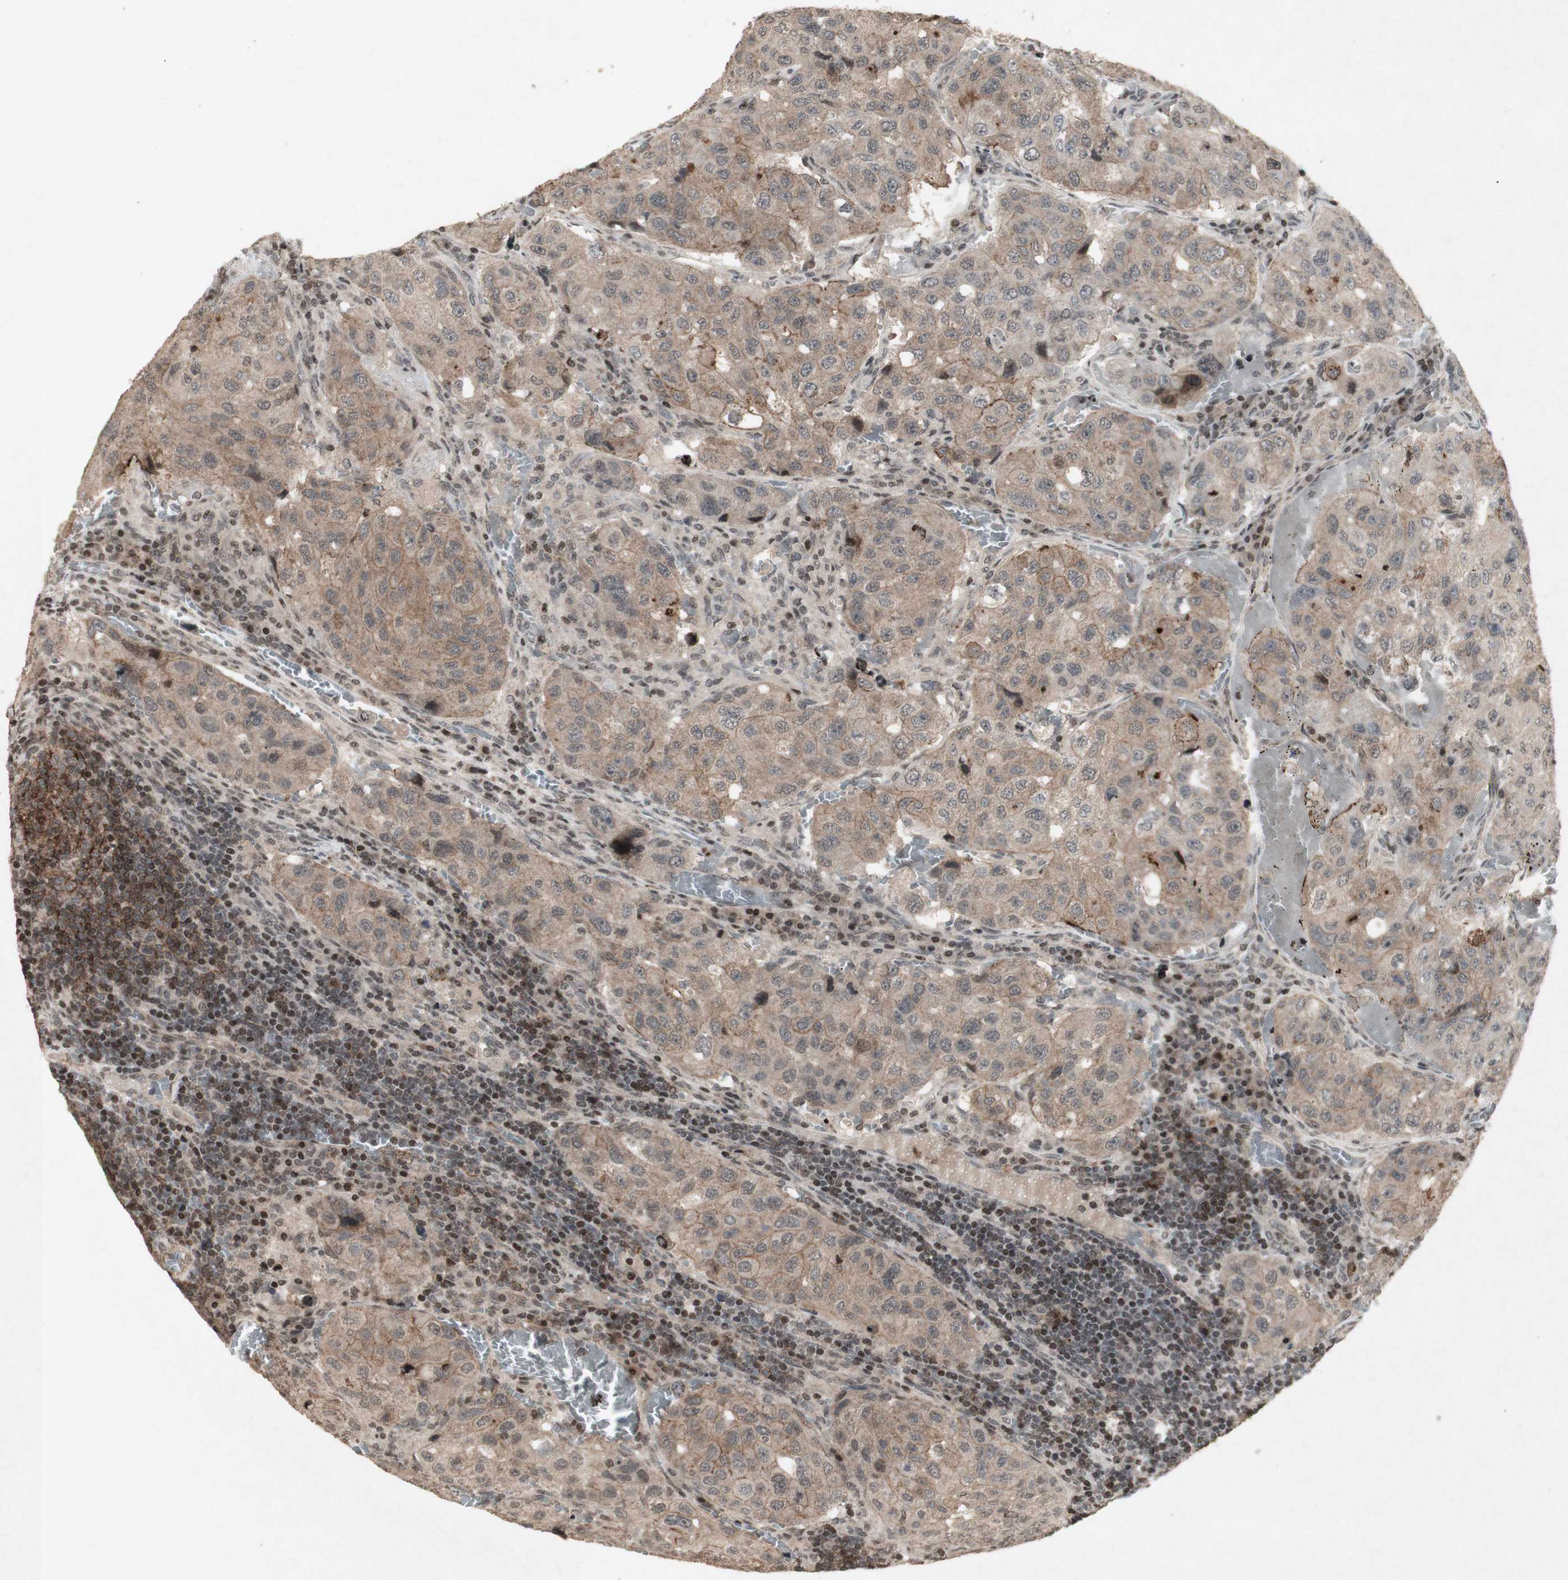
{"staining": {"intensity": "weak", "quantity": ">75%", "location": "cytoplasmic/membranous"}, "tissue": "urothelial cancer", "cell_type": "Tumor cells", "image_type": "cancer", "snomed": [{"axis": "morphology", "description": "Urothelial carcinoma, High grade"}, {"axis": "topography", "description": "Lymph node"}, {"axis": "topography", "description": "Urinary bladder"}], "caption": "The photomicrograph displays a brown stain indicating the presence of a protein in the cytoplasmic/membranous of tumor cells in urothelial carcinoma (high-grade).", "gene": "PLXNA1", "patient": {"sex": "male", "age": 51}}